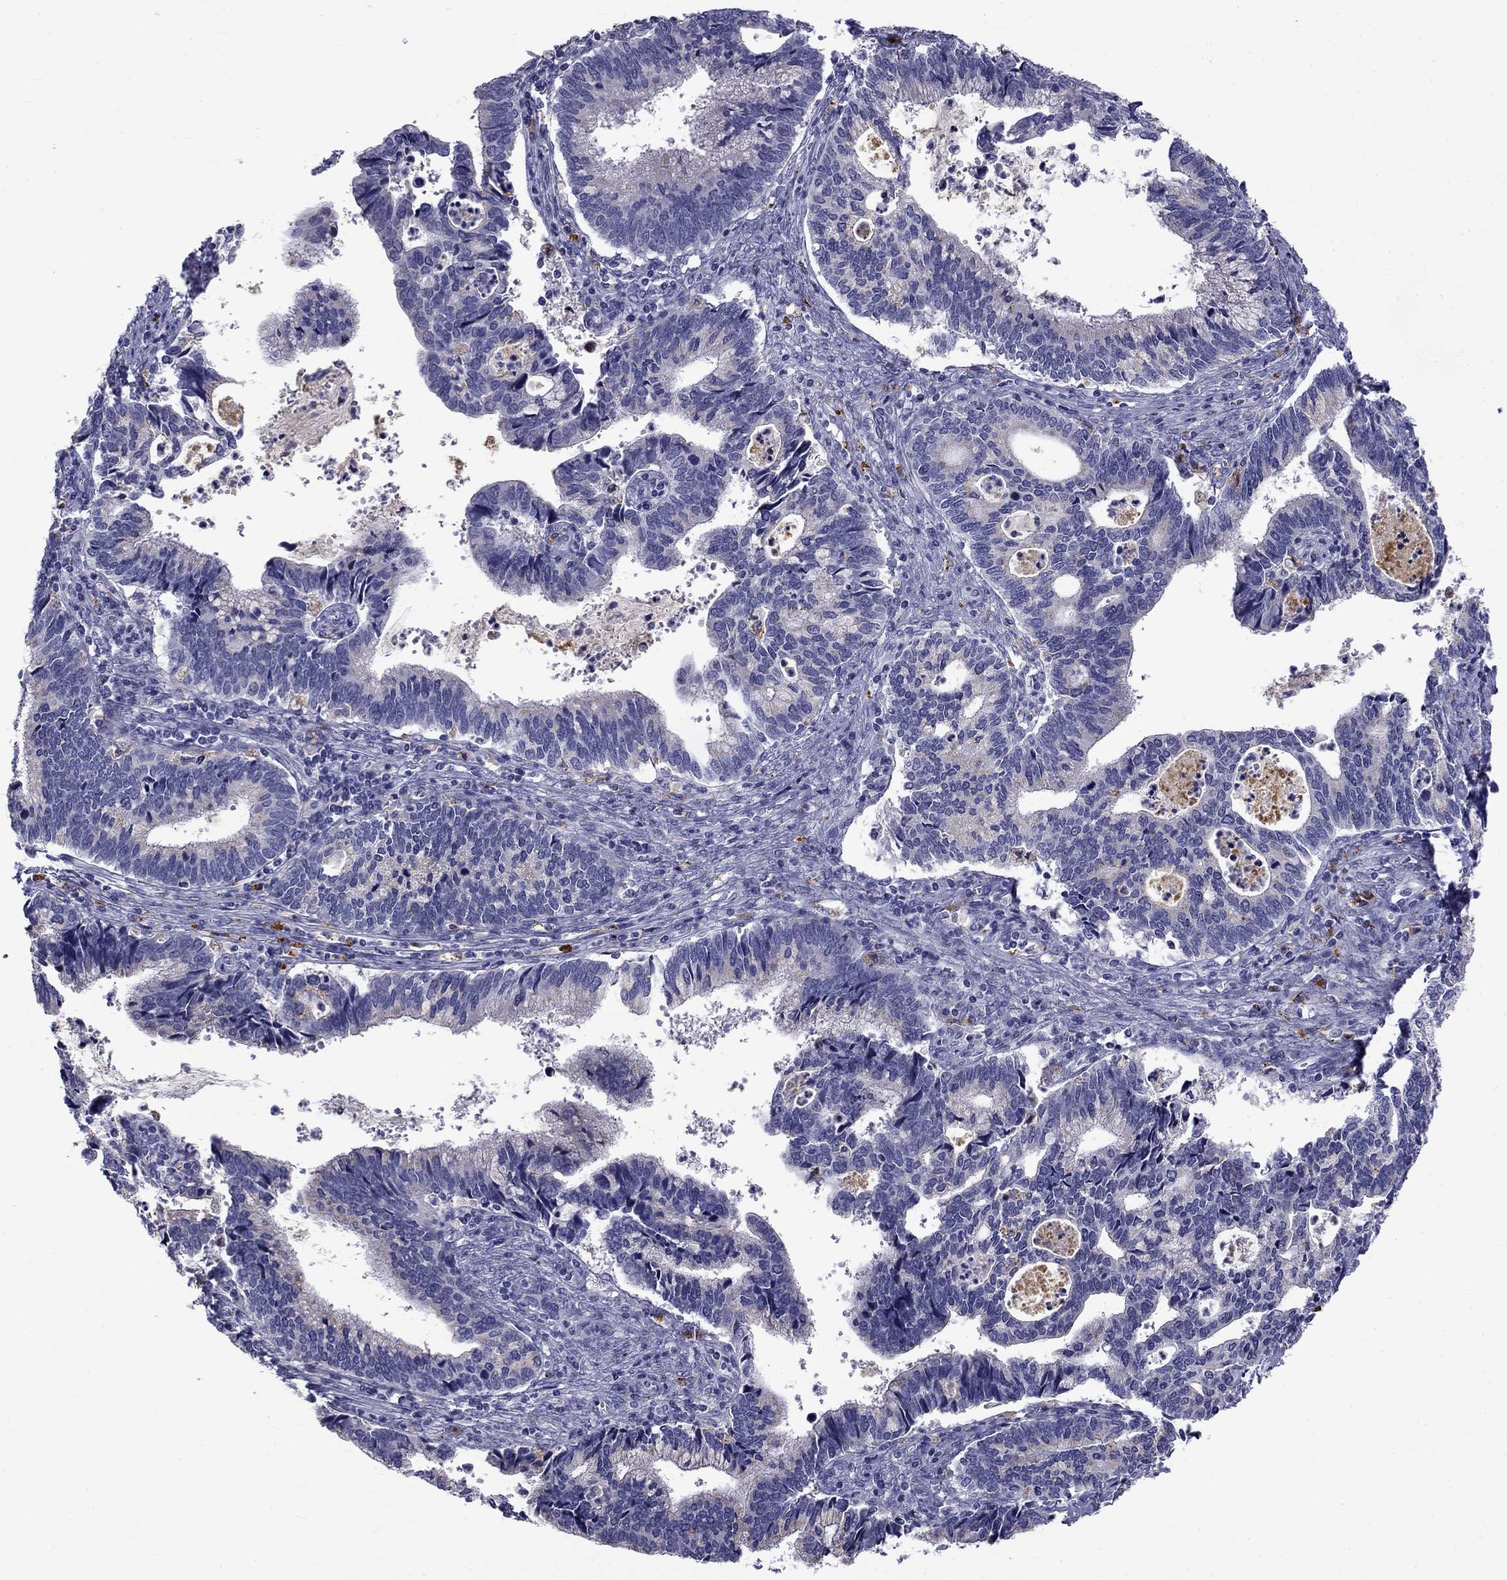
{"staining": {"intensity": "negative", "quantity": "none", "location": "none"}, "tissue": "cervical cancer", "cell_type": "Tumor cells", "image_type": "cancer", "snomed": [{"axis": "morphology", "description": "Adenocarcinoma, NOS"}, {"axis": "topography", "description": "Cervix"}], "caption": "Immunohistochemistry of human adenocarcinoma (cervical) demonstrates no expression in tumor cells.", "gene": "CLPSL2", "patient": {"sex": "female", "age": 42}}